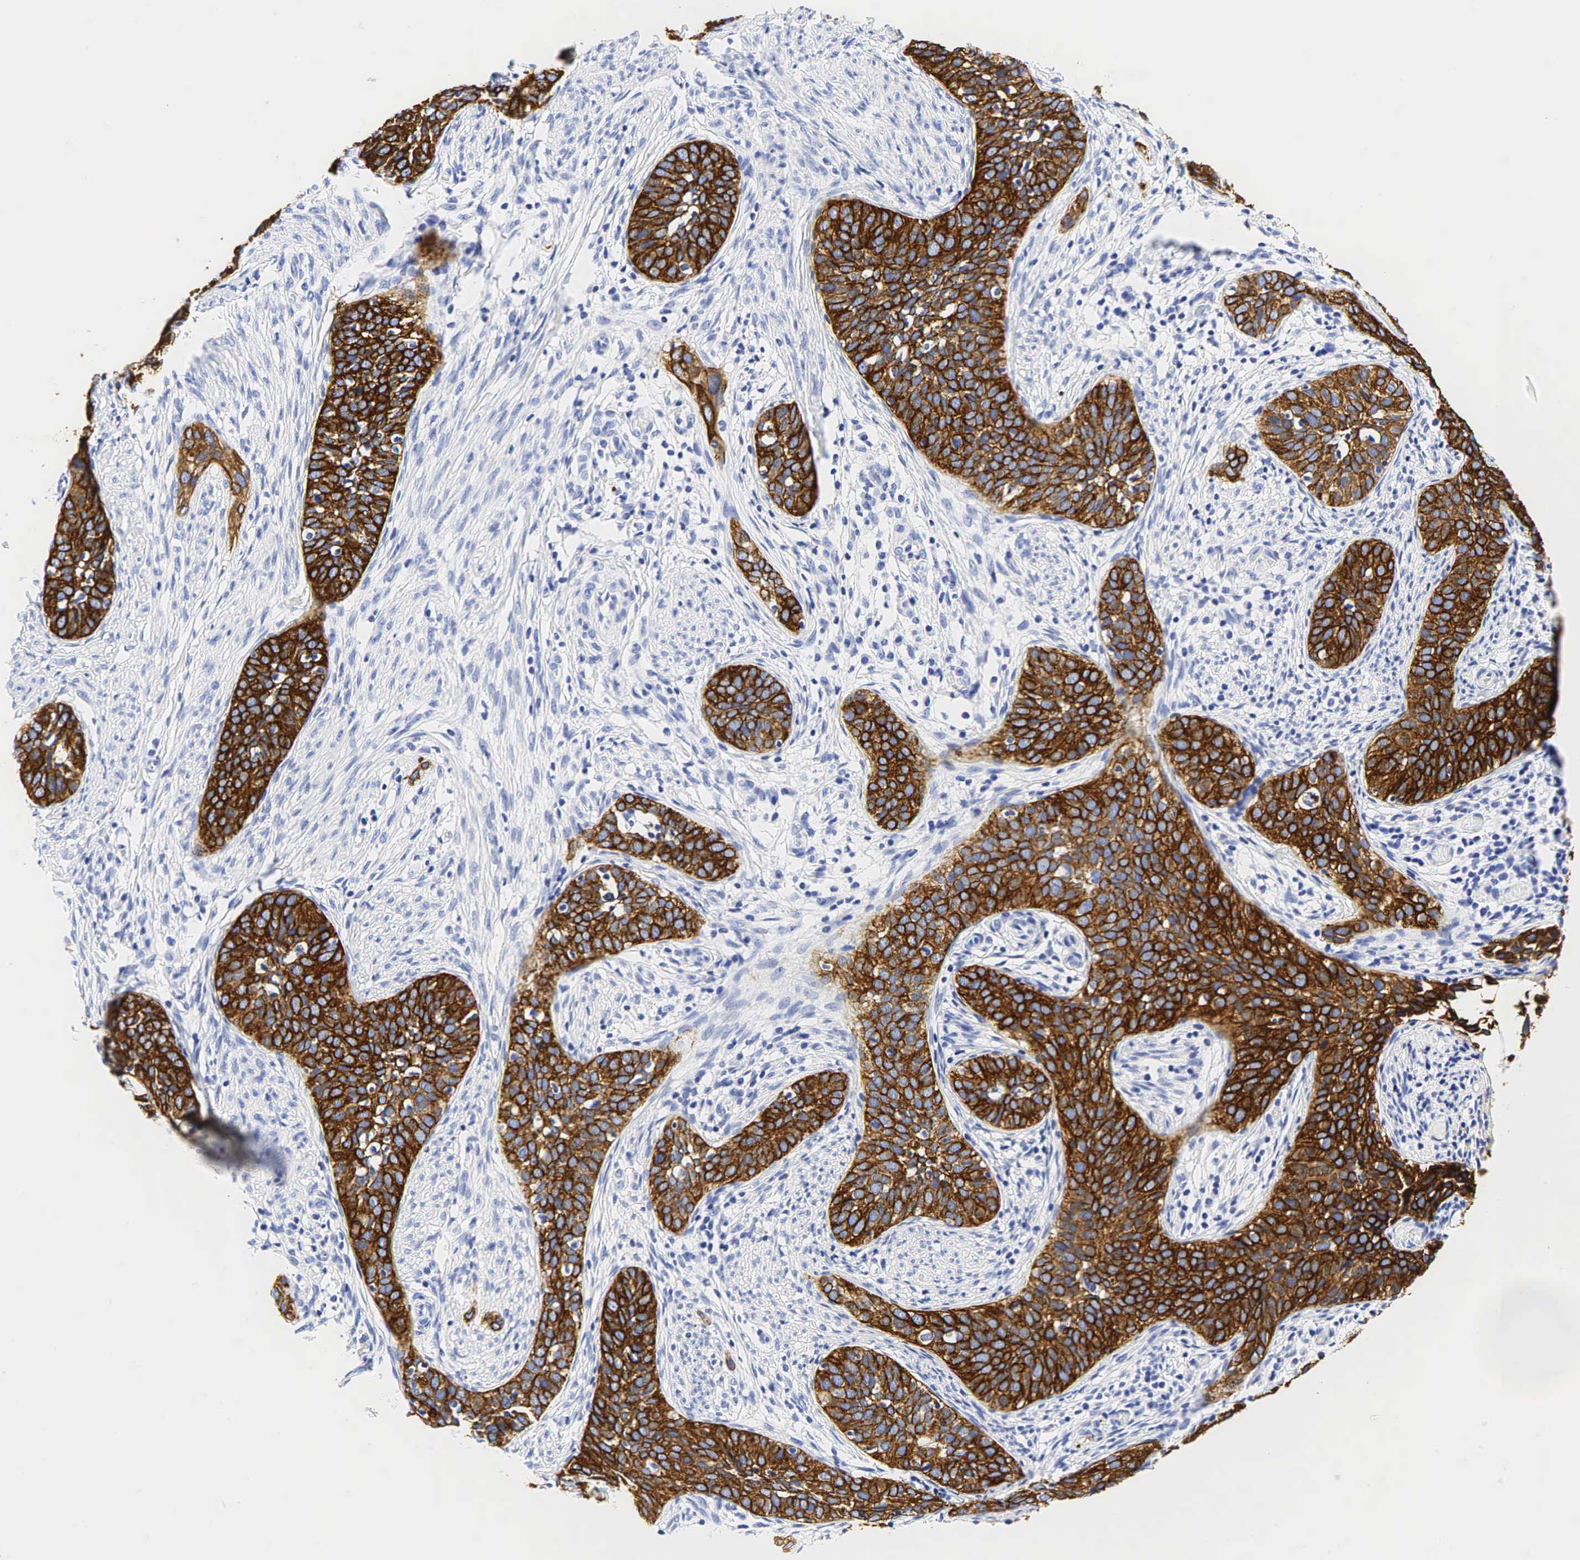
{"staining": {"intensity": "strong", "quantity": ">75%", "location": "cytoplasmic/membranous"}, "tissue": "cervical cancer", "cell_type": "Tumor cells", "image_type": "cancer", "snomed": [{"axis": "morphology", "description": "Squamous cell carcinoma, NOS"}, {"axis": "topography", "description": "Cervix"}], "caption": "Cervical cancer was stained to show a protein in brown. There is high levels of strong cytoplasmic/membranous staining in approximately >75% of tumor cells. The staining was performed using DAB, with brown indicating positive protein expression. Nuclei are stained blue with hematoxylin.", "gene": "KRT7", "patient": {"sex": "female", "age": 31}}